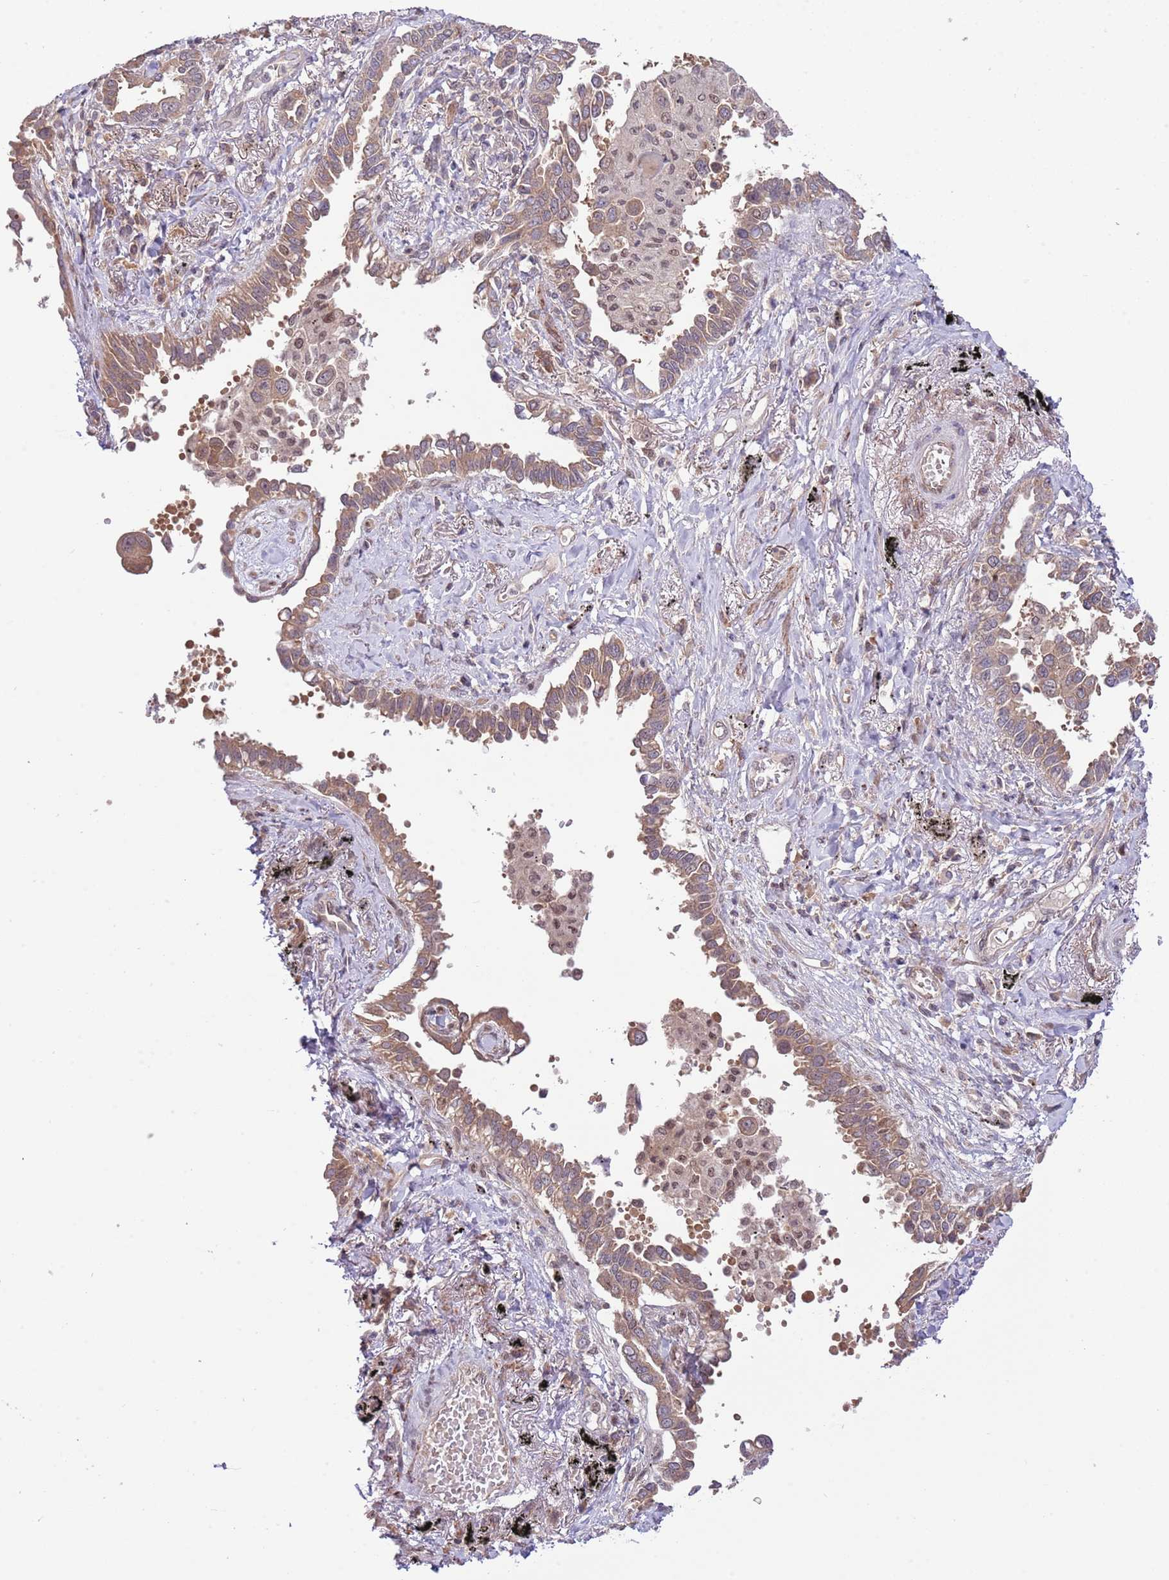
{"staining": {"intensity": "moderate", "quantity": ">75%", "location": "cytoplasmic/membranous"}, "tissue": "lung cancer", "cell_type": "Tumor cells", "image_type": "cancer", "snomed": [{"axis": "morphology", "description": "Adenocarcinoma, NOS"}, {"axis": "topography", "description": "Lung"}], "caption": "Immunohistochemical staining of lung cancer (adenocarcinoma) demonstrates medium levels of moderate cytoplasmic/membranous protein positivity in approximately >75% of tumor cells.", "gene": "CHD1", "patient": {"sex": "male", "age": 67}}